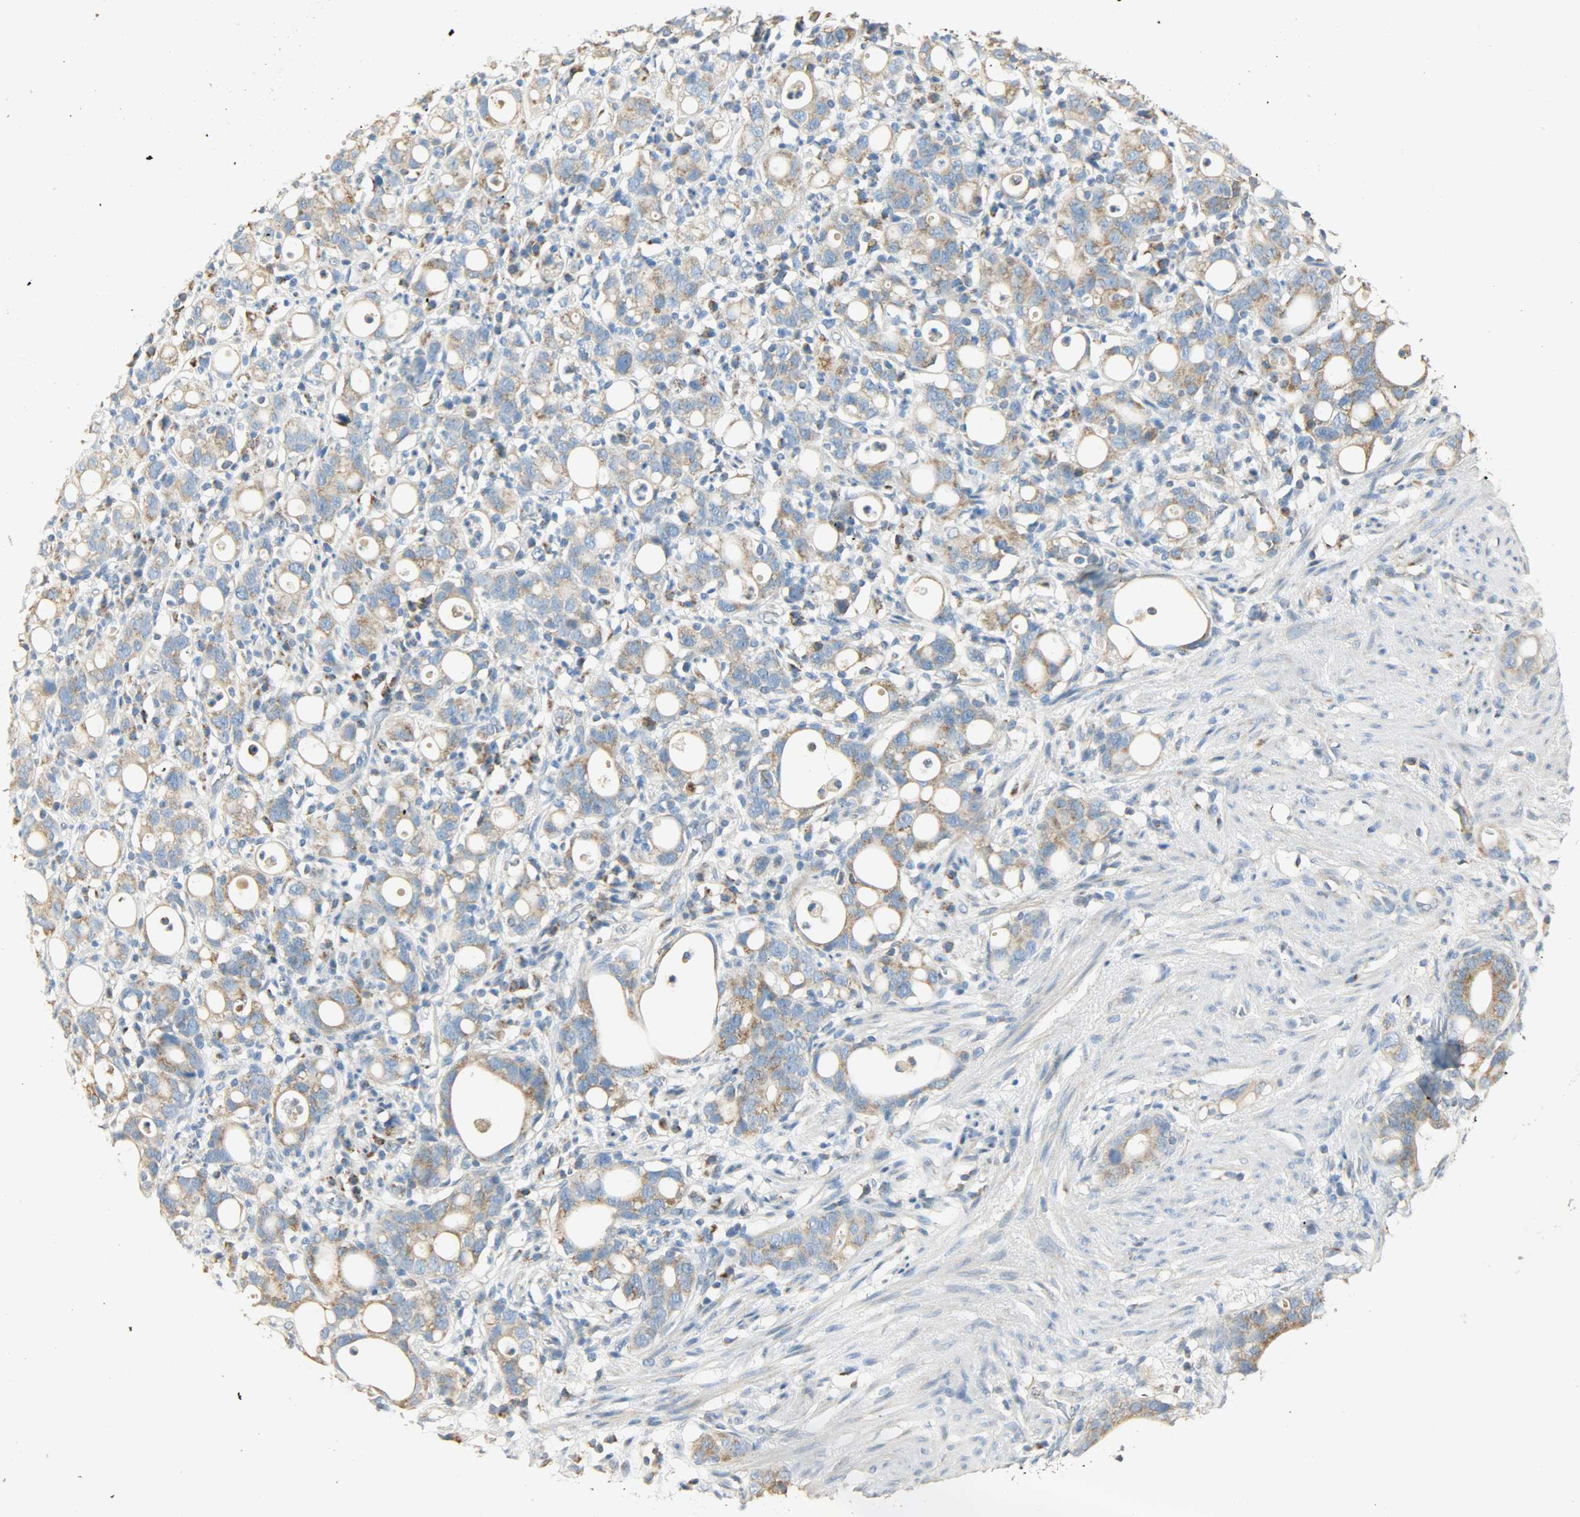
{"staining": {"intensity": "moderate", "quantity": ">75%", "location": "cytoplasmic/membranous"}, "tissue": "stomach cancer", "cell_type": "Tumor cells", "image_type": "cancer", "snomed": [{"axis": "morphology", "description": "Adenocarcinoma, NOS"}, {"axis": "topography", "description": "Stomach"}], "caption": "About >75% of tumor cells in human adenocarcinoma (stomach) demonstrate moderate cytoplasmic/membranous protein positivity as visualized by brown immunohistochemical staining.", "gene": "NNT", "patient": {"sex": "female", "age": 75}}